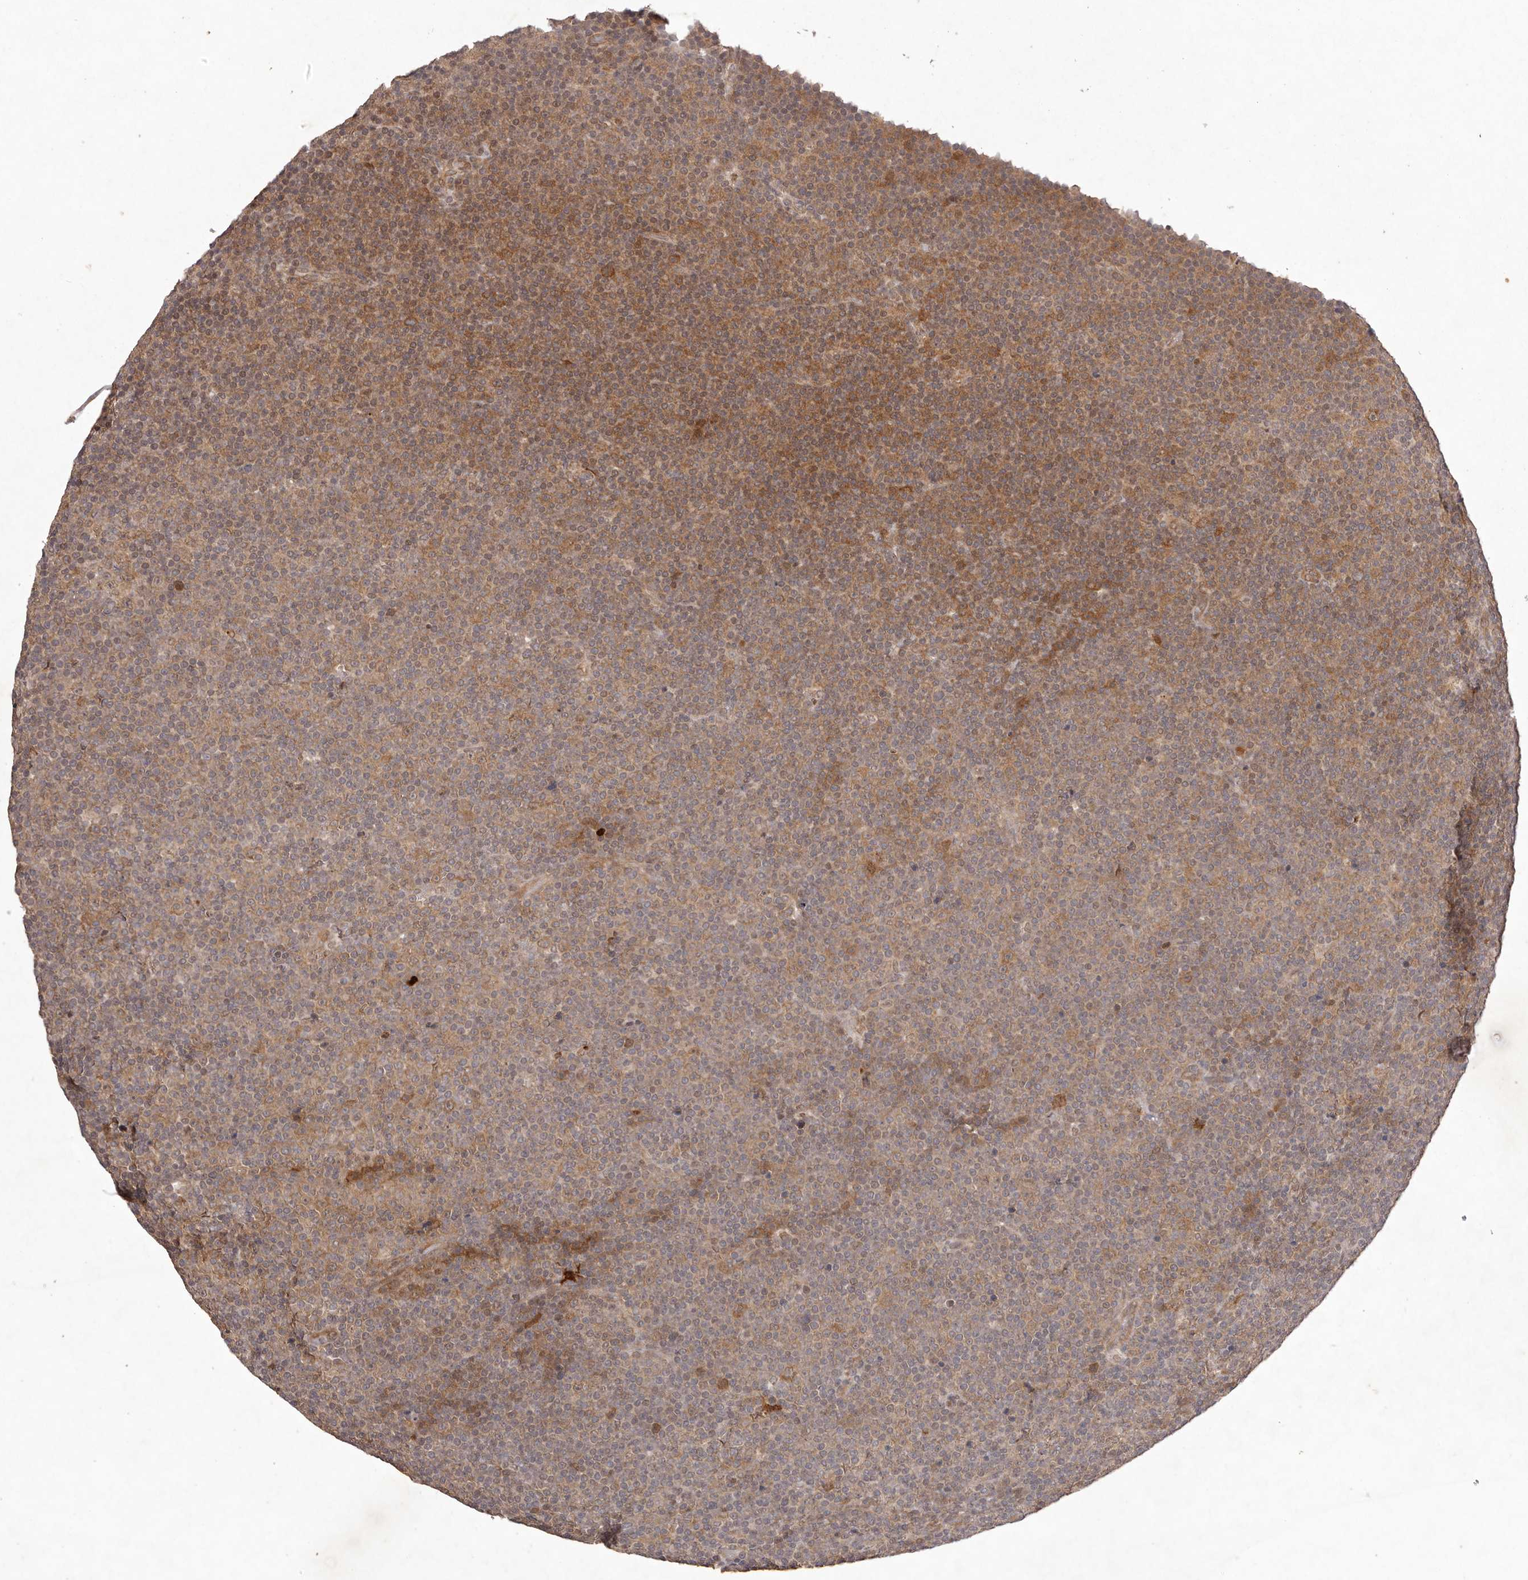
{"staining": {"intensity": "moderate", "quantity": ">75%", "location": "cytoplasmic/membranous"}, "tissue": "lymphoma", "cell_type": "Tumor cells", "image_type": "cancer", "snomed": [{"axis": "morphology", "description": "Malignant lymphoma, non-Hodgkin's type, Low grade"}, {"axis": "topography", "description": "Lymph node"}], "caption": "This is a histology image of immunohistochemistry (IHC) staining of lymphoma, which shows moderate positivity in the cytoplasmic/membranous of tumor cells.", "gene": "BUD31", "patient": {"sex": "female", "age": 67}}